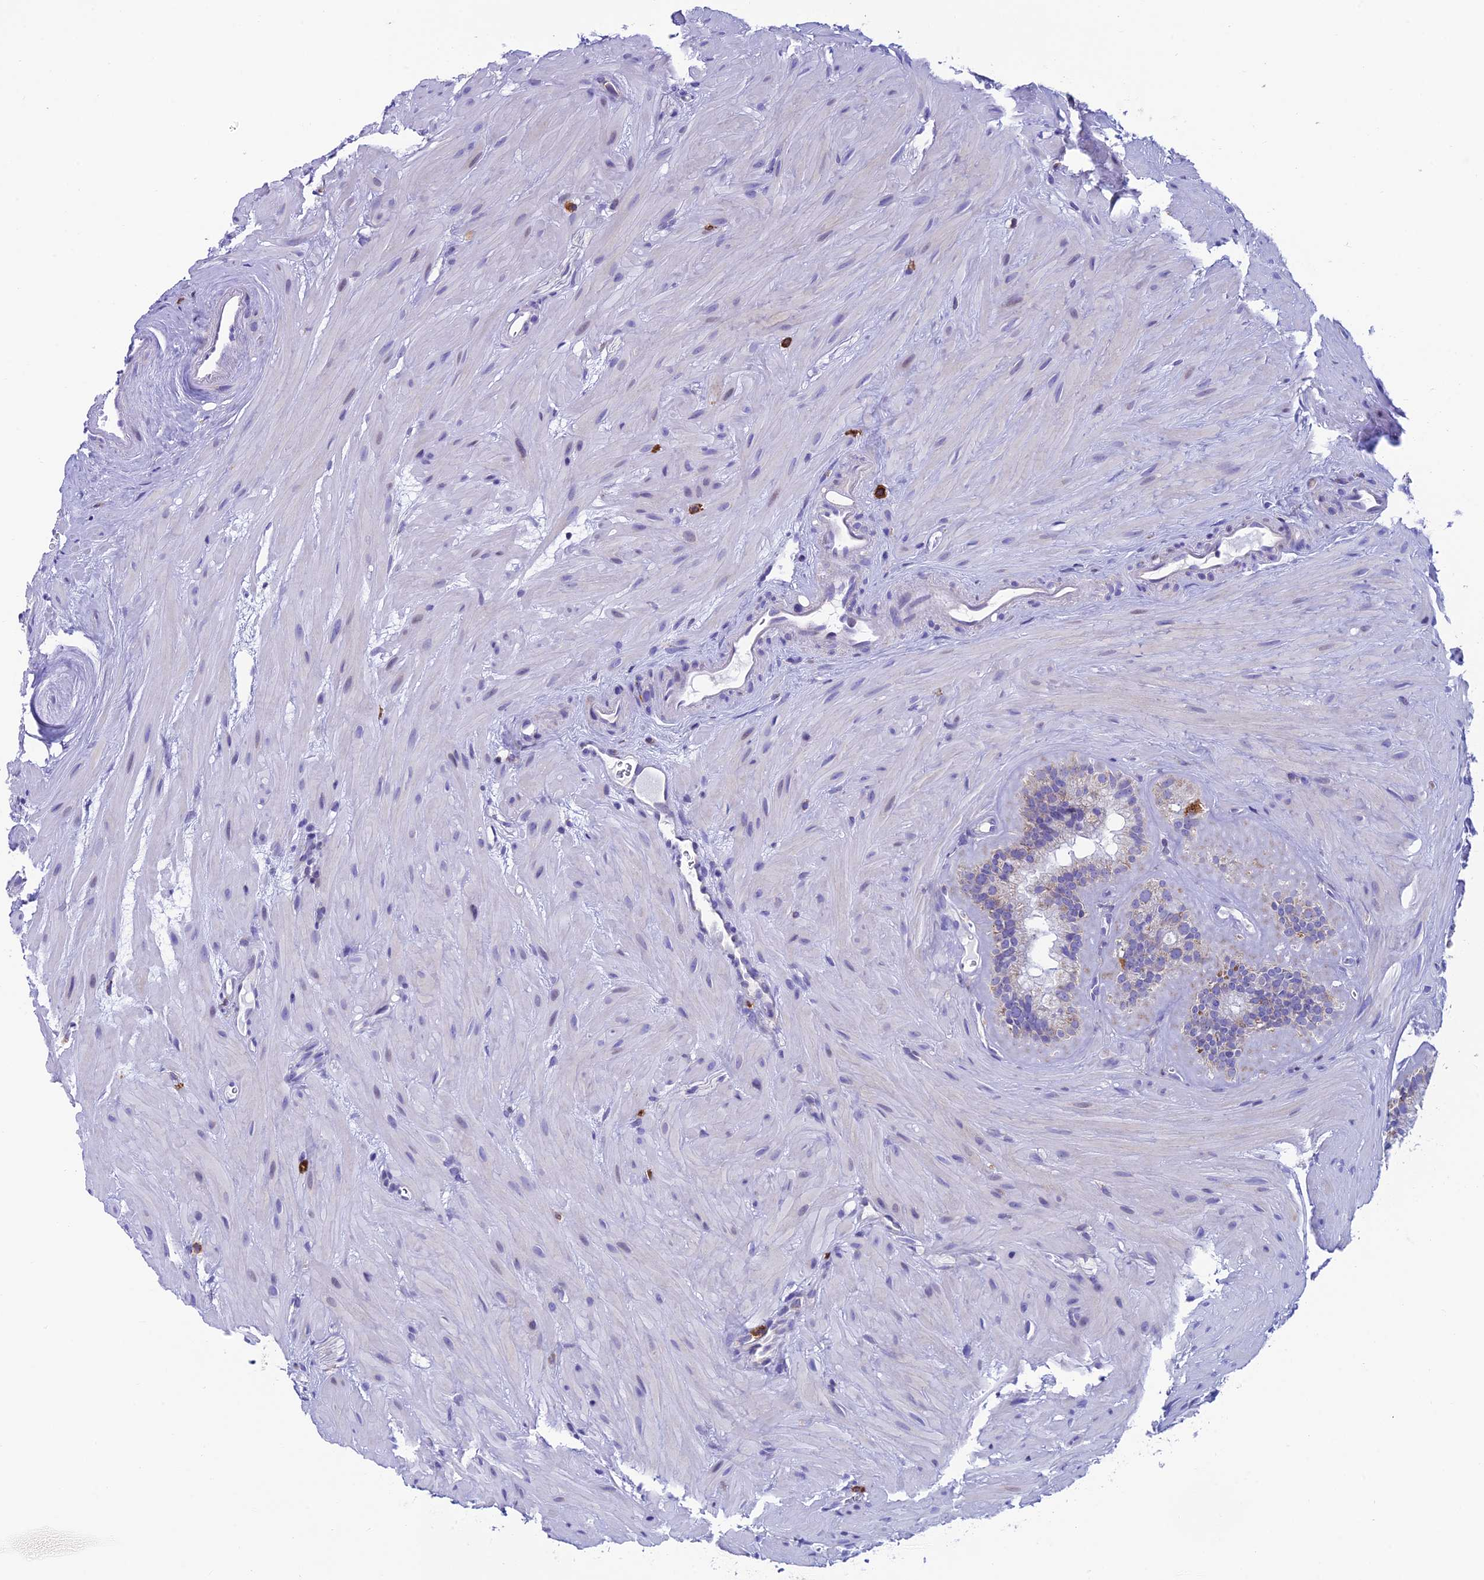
{"staining": {"intensity": "moderate", "quantity": "25%-75%", "location": "cytoplasmic/membranous"}, "tissue": "seminal vesicle", "cell_type": "Glandular cells", "image_type": "normal", "snomed": [{"axis": "morphology", "description": "Normal tissue, NOS"}, {"axis": "topography", "description": "Prostate"}, {"axis": "topography", "description": "Seminal veicle"}], "caption": "High-magnification brightfield microscopy of normal seminal vesicle stained with DAB (3,3'-diaminobenzidine) (brown) and counterstained with hematoxylin (blue). glandular cells exhibit moderate cytoplasmic/membranous positivity is present in approximately25%-75% of cells. Nuclei are stained in blue.", "gene": "REEP4", "patient": {"sex": "male", "age": 59}}